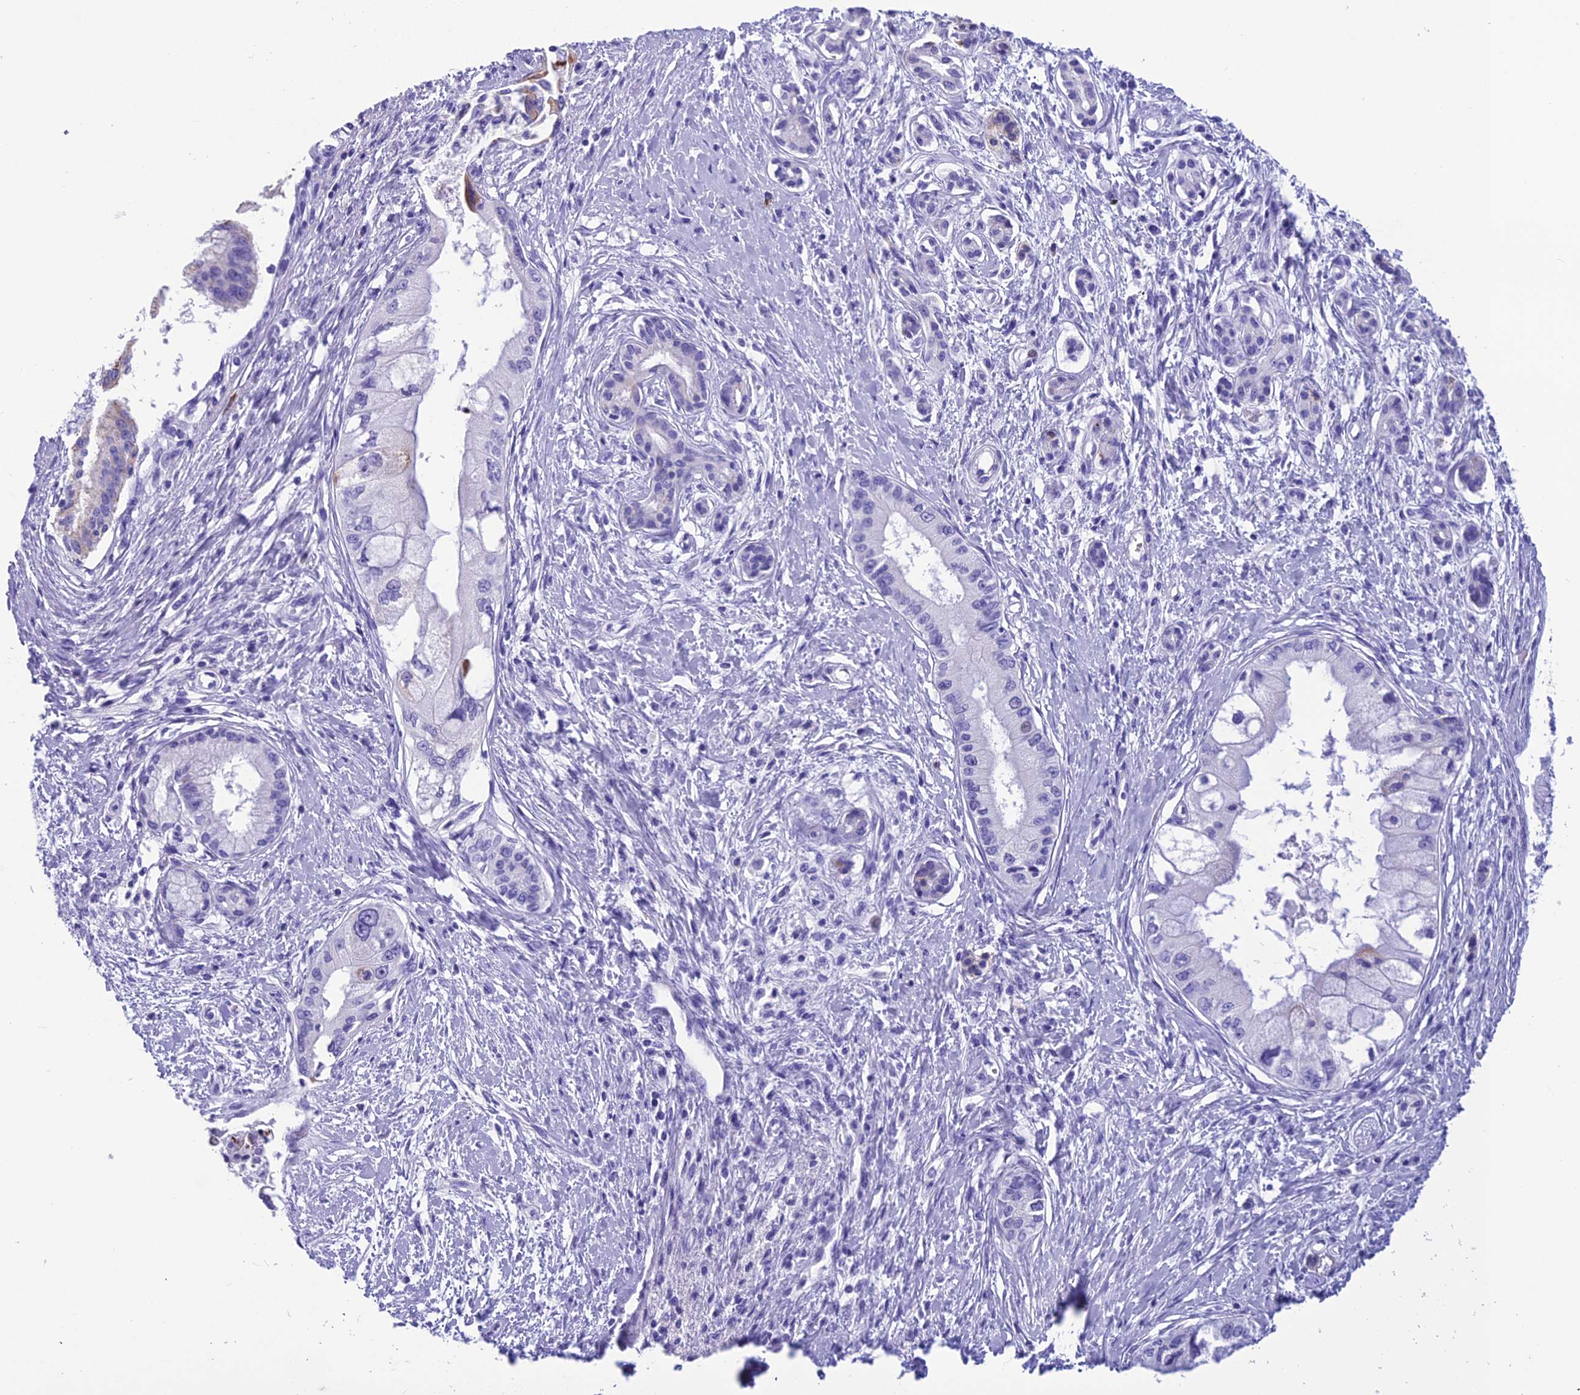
{"staining": {"intensity": "negative", "quantity": "none", "location": "none"}, "tissue": "pancreatic cancer", "cell_type": "Tumor cells", "image_type": "cancer", "snomed": [{"axis": "morphology", "description": "Adenocarcinoma, NOS"}, {"axis": "topography", "description": "Pancreas"}], "caption": "There is no significant staining in tumor cells of pancreatic adenocarcinoma.", "gene": "TRAM1L1", "patient": {"sex": "male", "age": 46}}